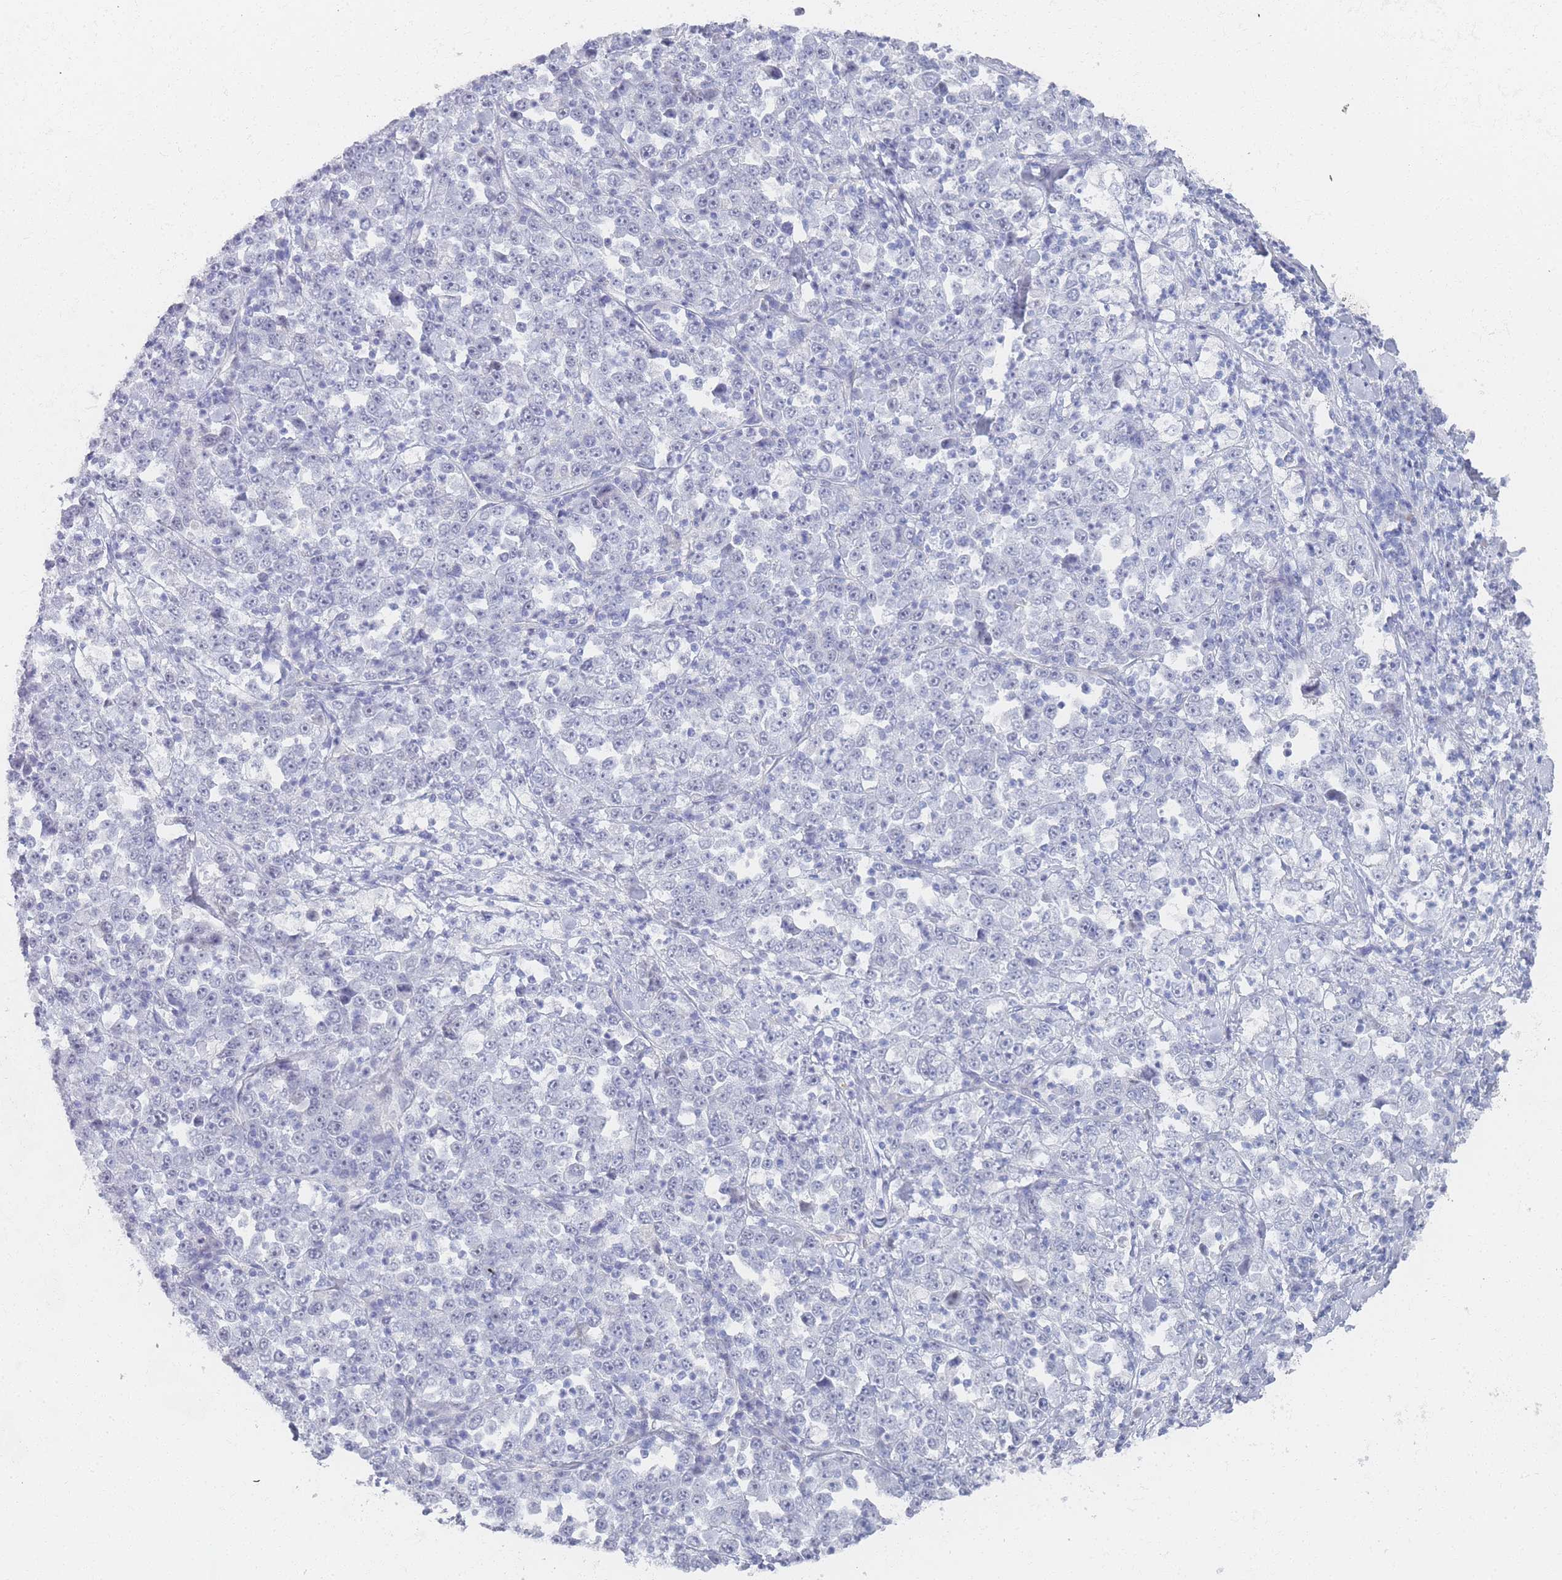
{"staining": {"intensity": "negative", "quantity": "none", "location": "none"}, "tissue": "stomach cancer", "cell_type": "Tumor cells", "image_type": "cancer", "snomed": [{"axis": "morphology", "description": "Normal tissue, NOS"}, {"axis": "morphology", "description": "Adenocarcinoma, NOS"}, {"axis": "topography", "description": "Stomach, upper"}, {"axis": "topography", "description": "Stomach"}], "caption": "A histopathology image of human stomach cancer is negative for staining in tumor cells.", "gene": "IMPG1", "patient": {"sex": "male", "age": 59}}